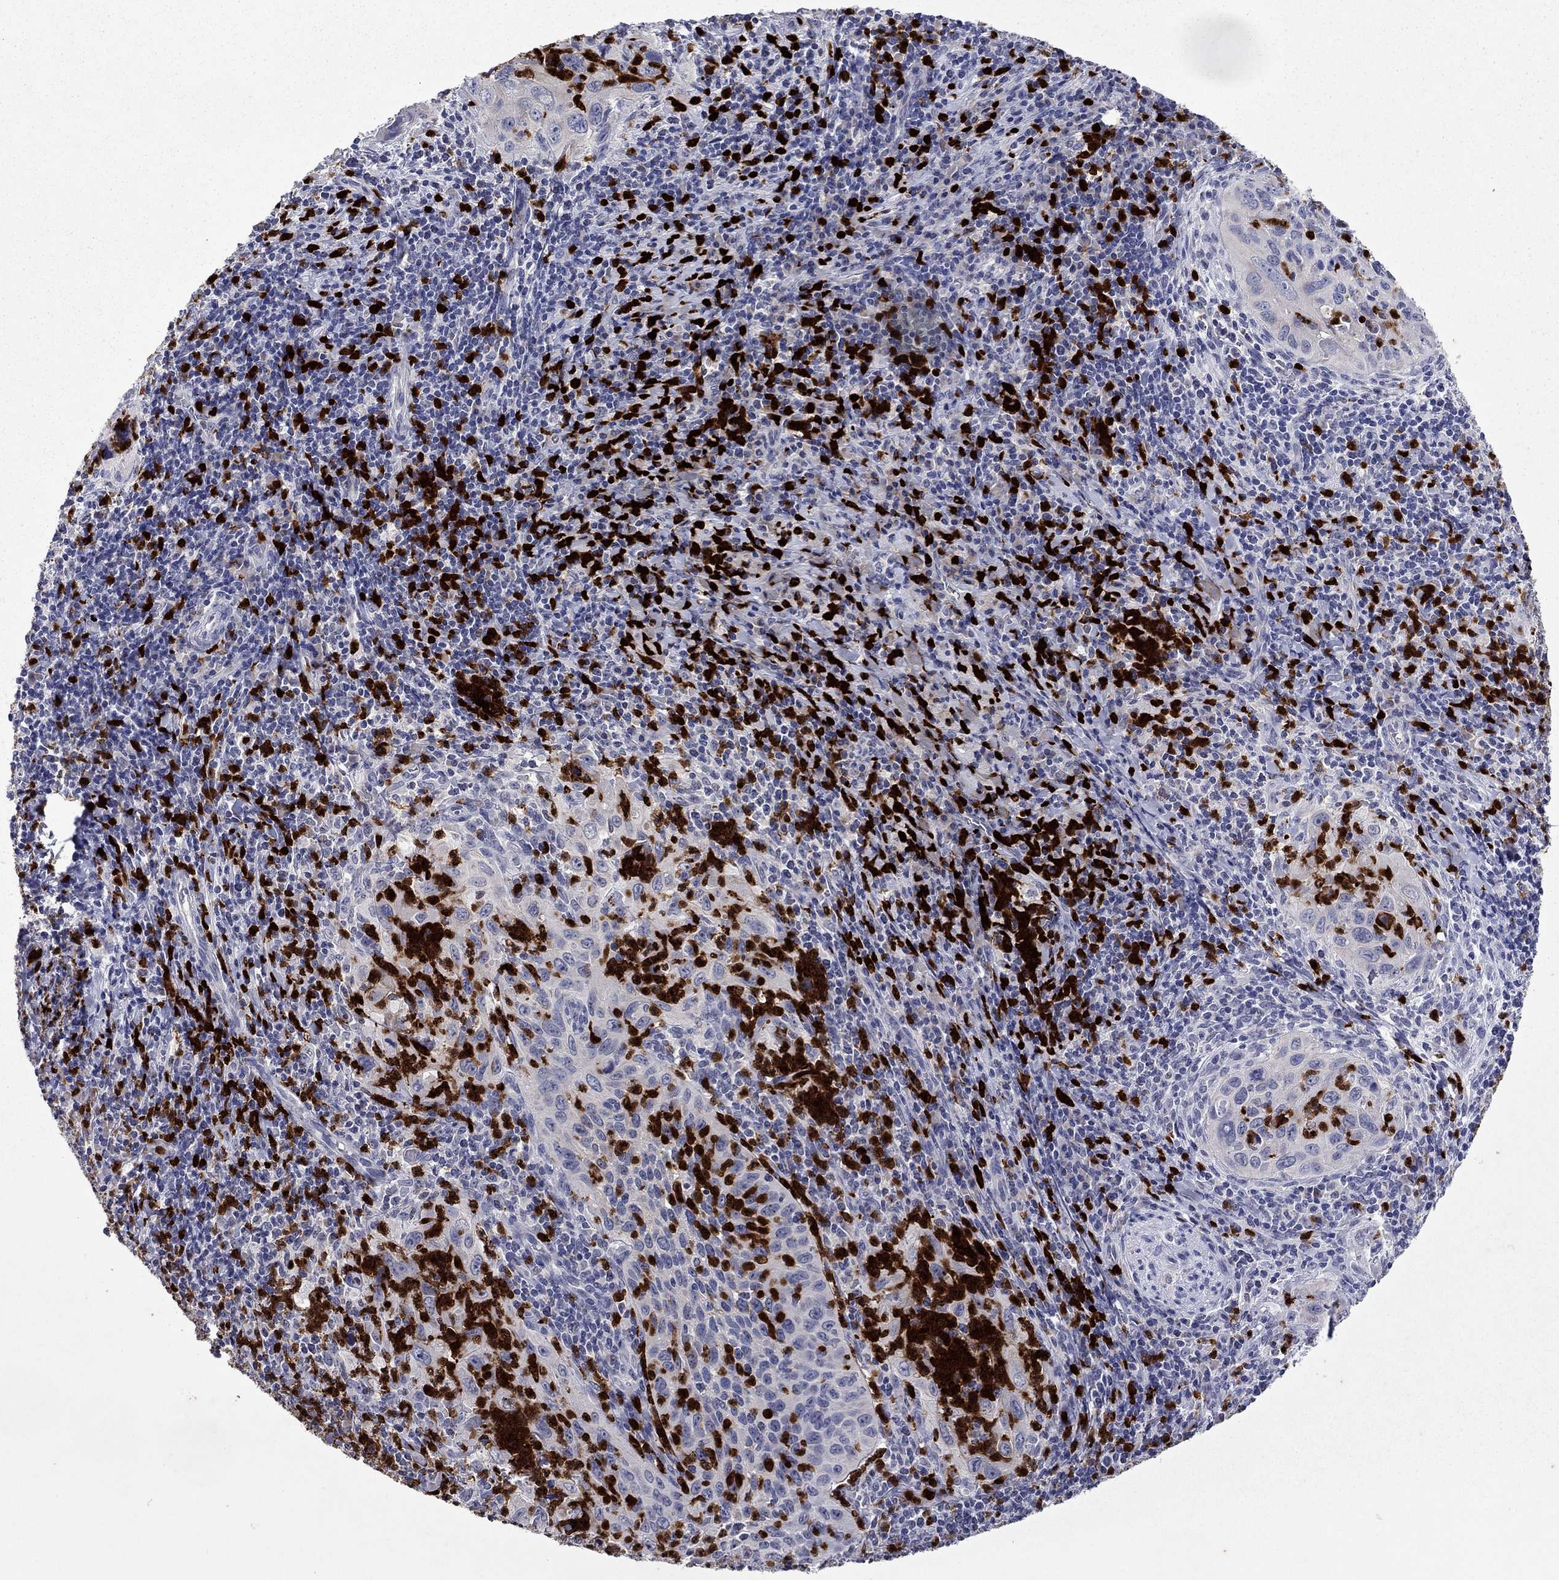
{"staining": {"intensity": "negative", "quantity": "none", "location": "none"}, "tissue": "cervical cancer", "cell_type": "Tumor cells", "image_type": "cancer", "snomed": [{"axis": "morphology", "description": "Squamous cell carcinoma, NOS"}, {"axis": "topography", "description": "Cervix"}], "caption": "Tumor cells are negative for protein expression in human cervical cancer.", "gene": "IRF5", "patient": {"sex": "female", "age": 26}}